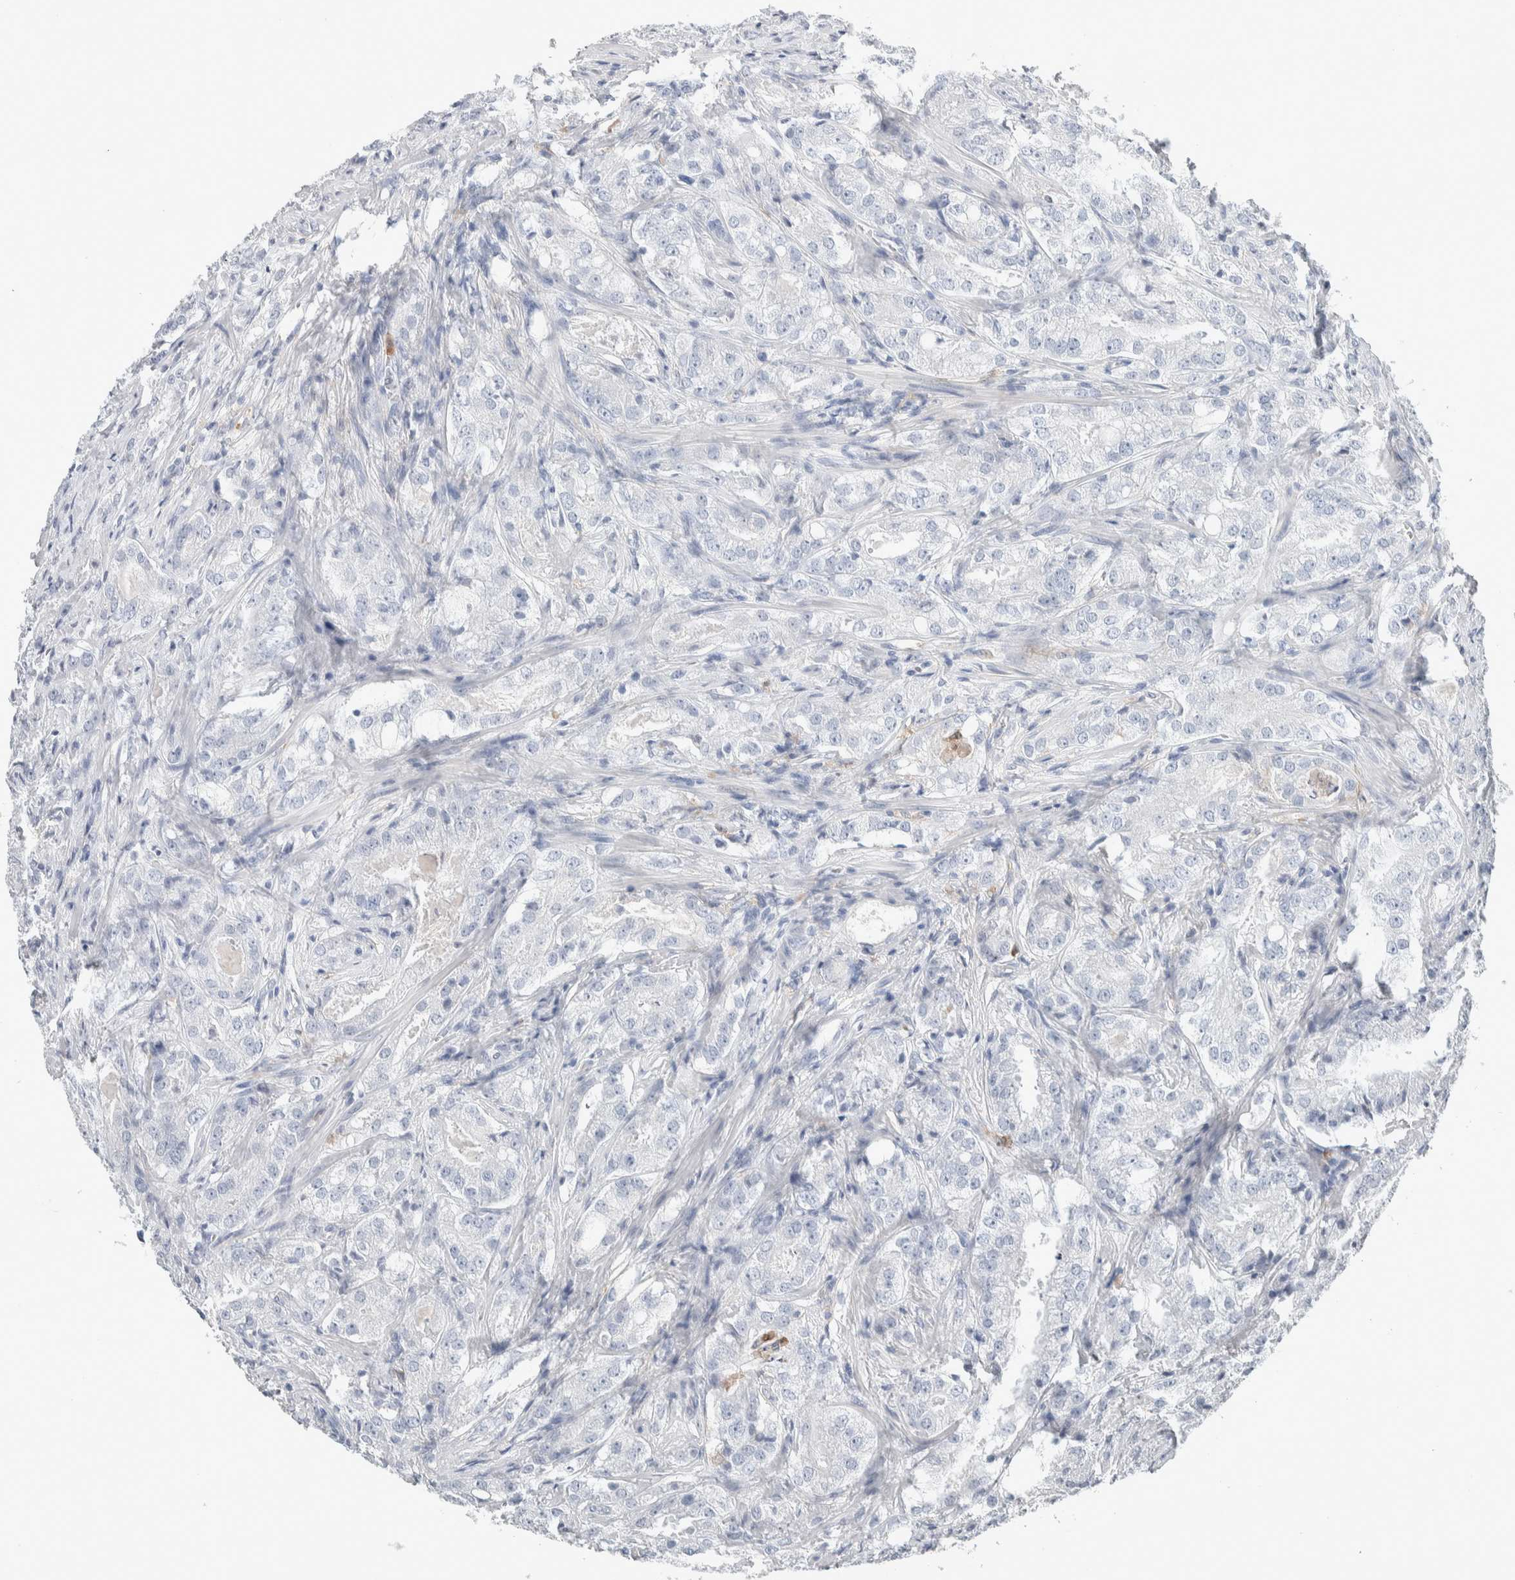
{"staining": {"intensity": "negative", "quantity": "none", "location": "none"}, "tissue": "prostate cancer", "cell_type": "Tumor cells", "image_type": "cancer", "snomed": [{"axis": "morphology", "description": "Adenocarcinoma, High grade"}, {"axis": "topography", "description": "Prostate"}], "caption": "Immunohistochemical staining of prostate cancer displays no significant staining in tumor cells.", "gene": "NCF2", "patient": {"sex": "male", "age": 64}}